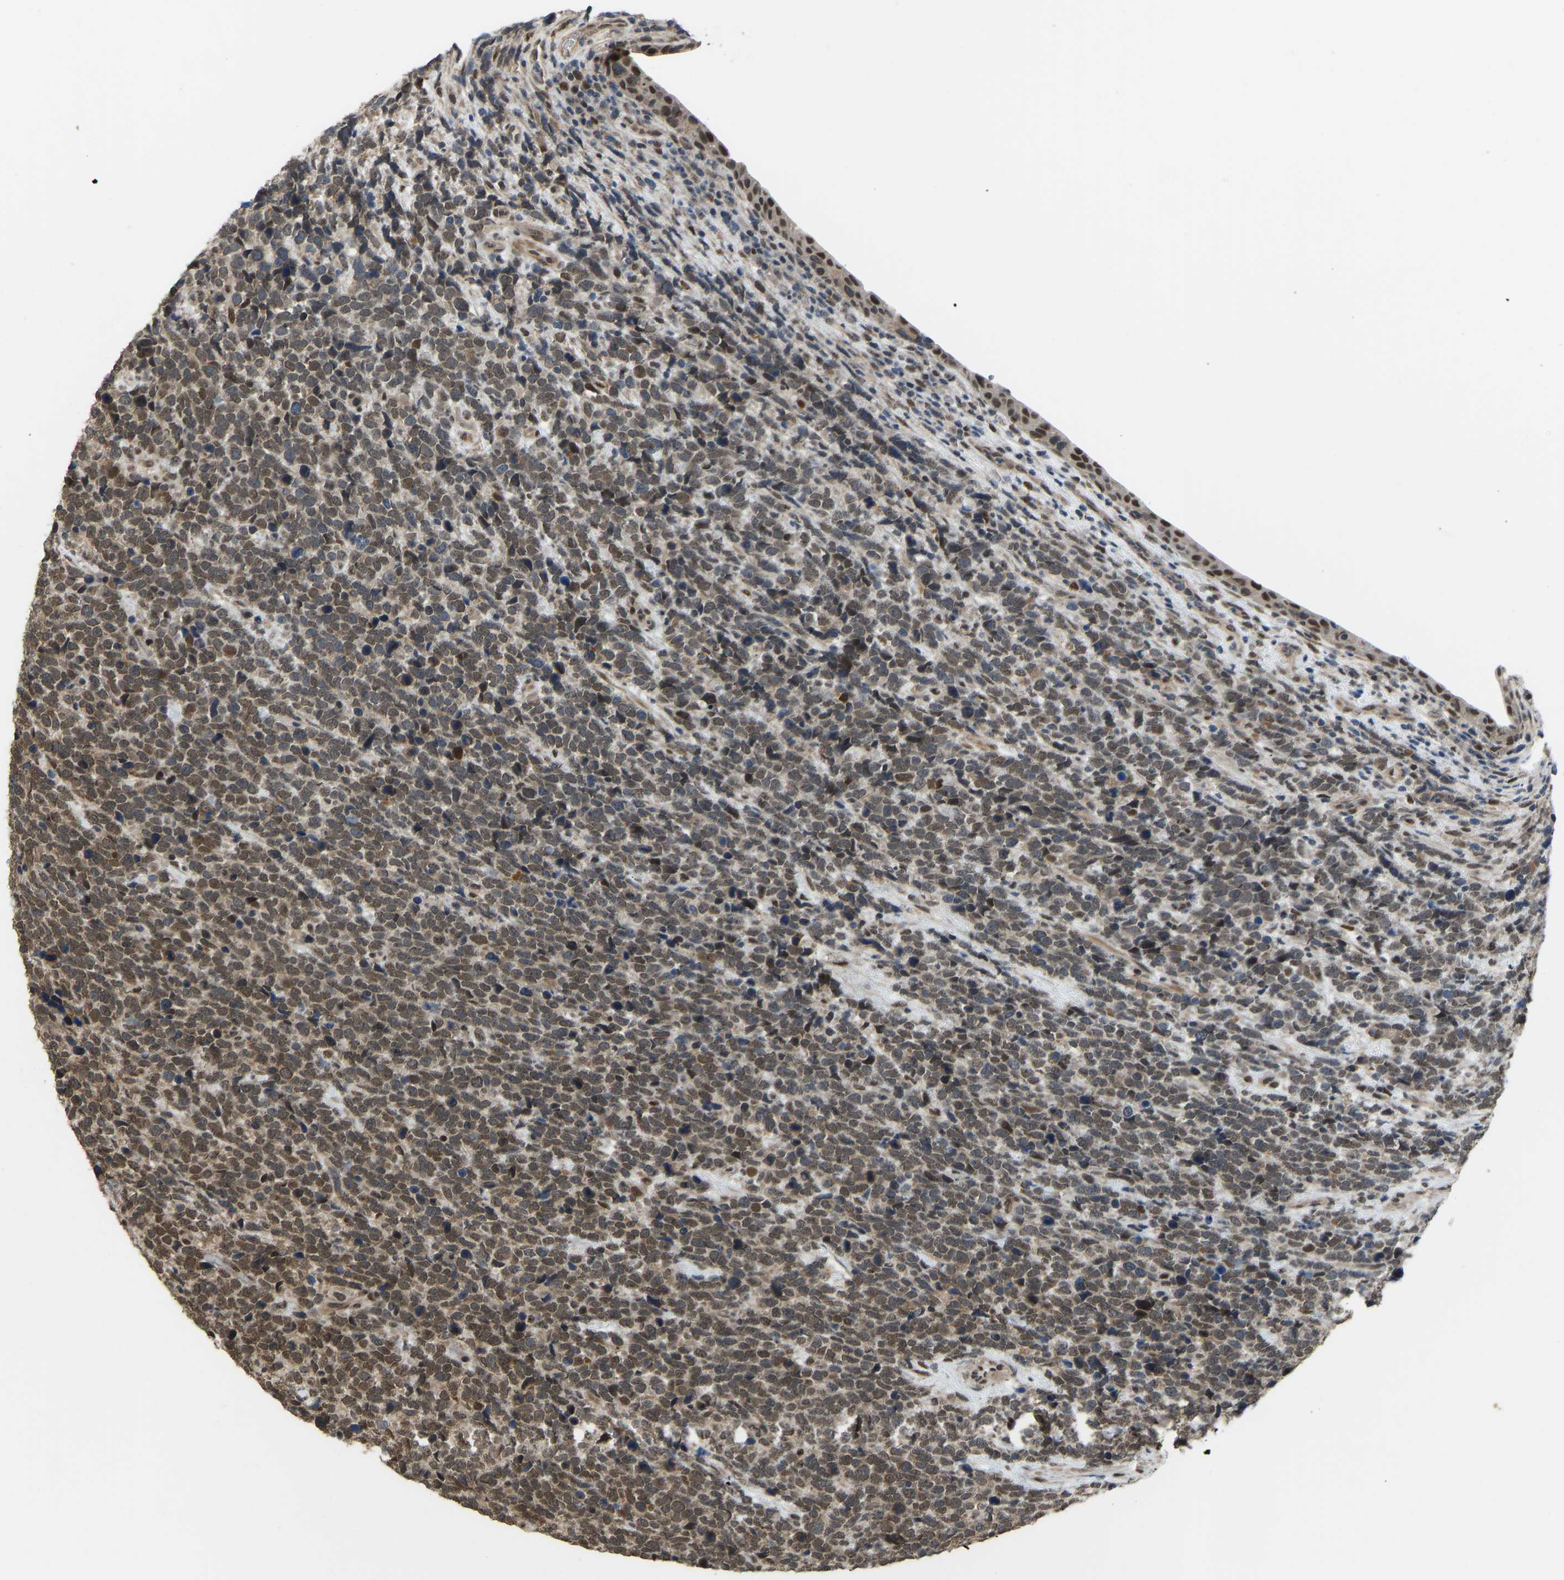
{"staining": {"intensity": "weak", "quantity": ">75%", "location": "cytoplasmic/membranous,nuclear"}, "tissue": "urothelial cancer", "cell_type": "Tumor cells", "image_type": "cancer", "snomed": [{"axis": "morphology", "description": "Urothelial carcinoma, High grade"}, {"axis": "topography", "description": "Urinary bladder"}], "caption": "High-power microscopy captured an immunohistochemistry image of urothelial carcinoma (high-grade), revealing weak cytoplasmic/membranous and nuclear expression in about >75% of tumor cells. (DAB IHC with brightfield microscopy, high magnification).", "gene": "KPNA6", "patient": {"sex": "female", "age": 82}}